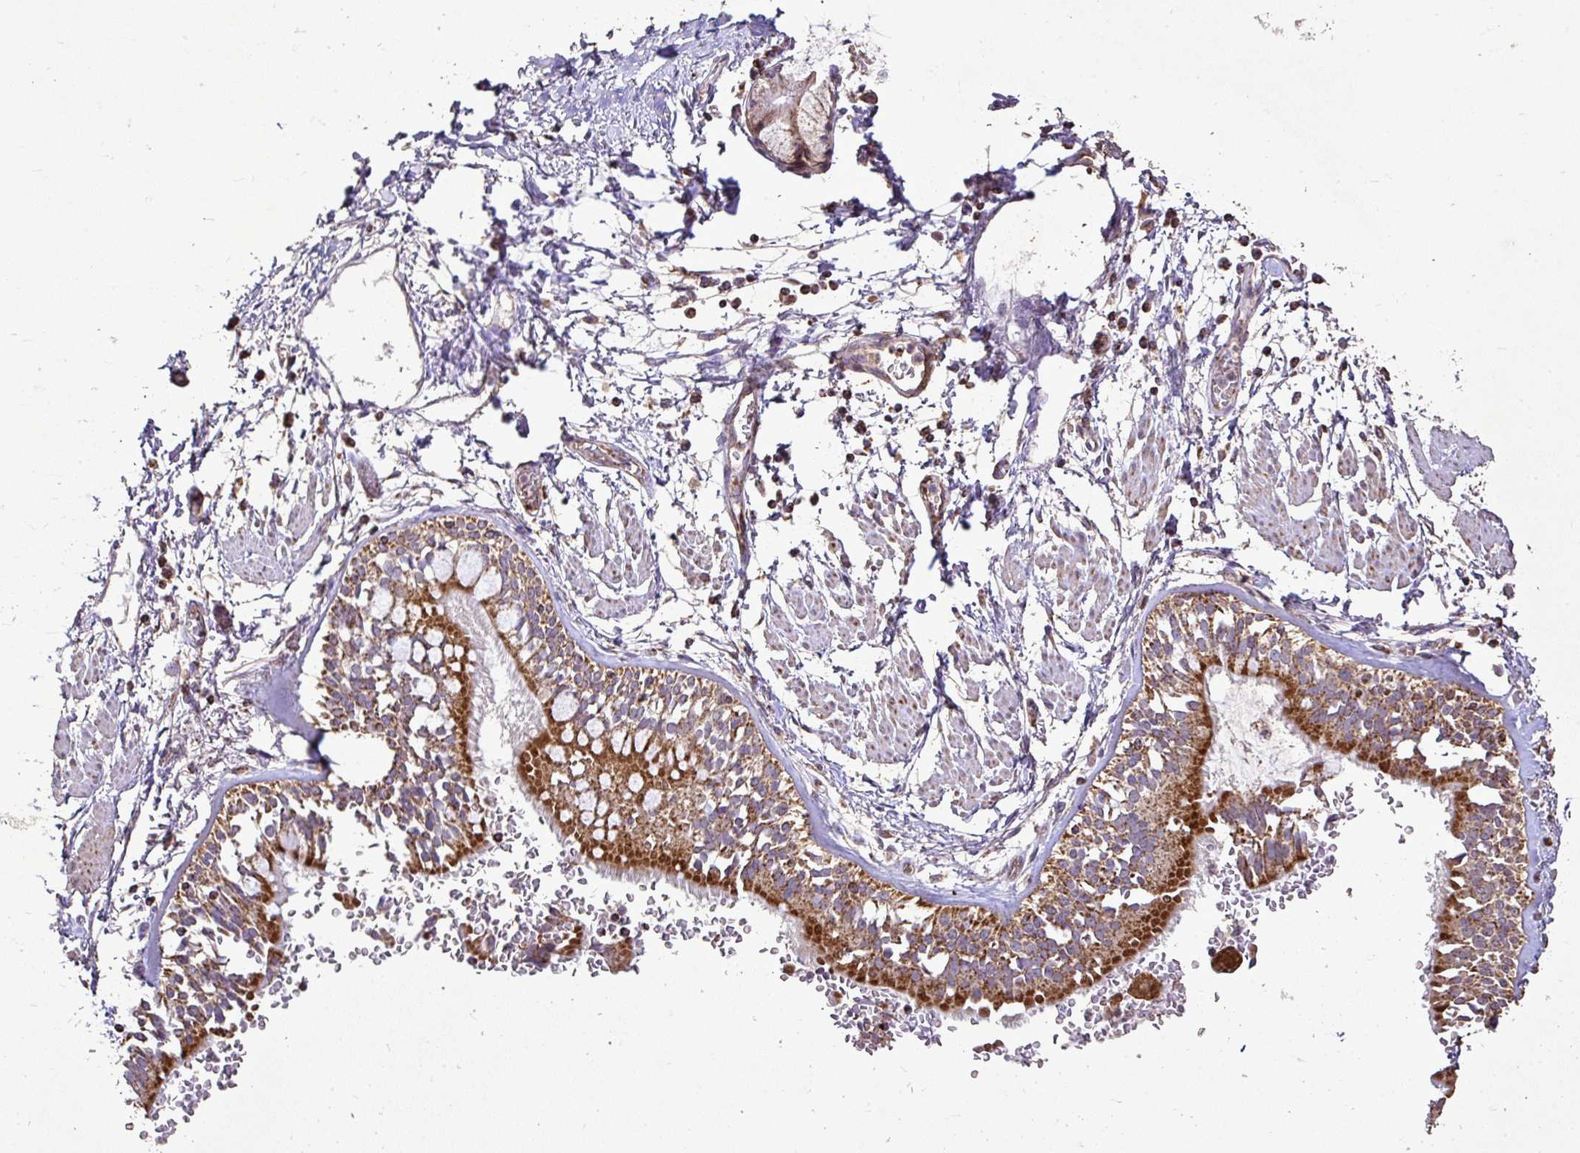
{"staining": {"intensity": "weak", "quantity": ">75%", "location": "cytoplasmic/membranous"}, "tissue": "adipose tissue", "cell_type": "Adipocytes", "image_type": "normal", "snomed": [{"axis": "morphology", "description": "Normal tissue, NOS"}, {"axis": "morphology", "description": "Degeneration, NOS"}, {"axis": "topography", "description": "Cartilage tissue"}, {"axis": "topography", "description": "Lung"}], "caption": "Protein expression analysis of normal adipose tissue exhibits weak cytoplasmic/membranous positivity in approximately >75% of adipocytes.", "gene": "AGK", "patient": {"sex": "female", "age": 61}}